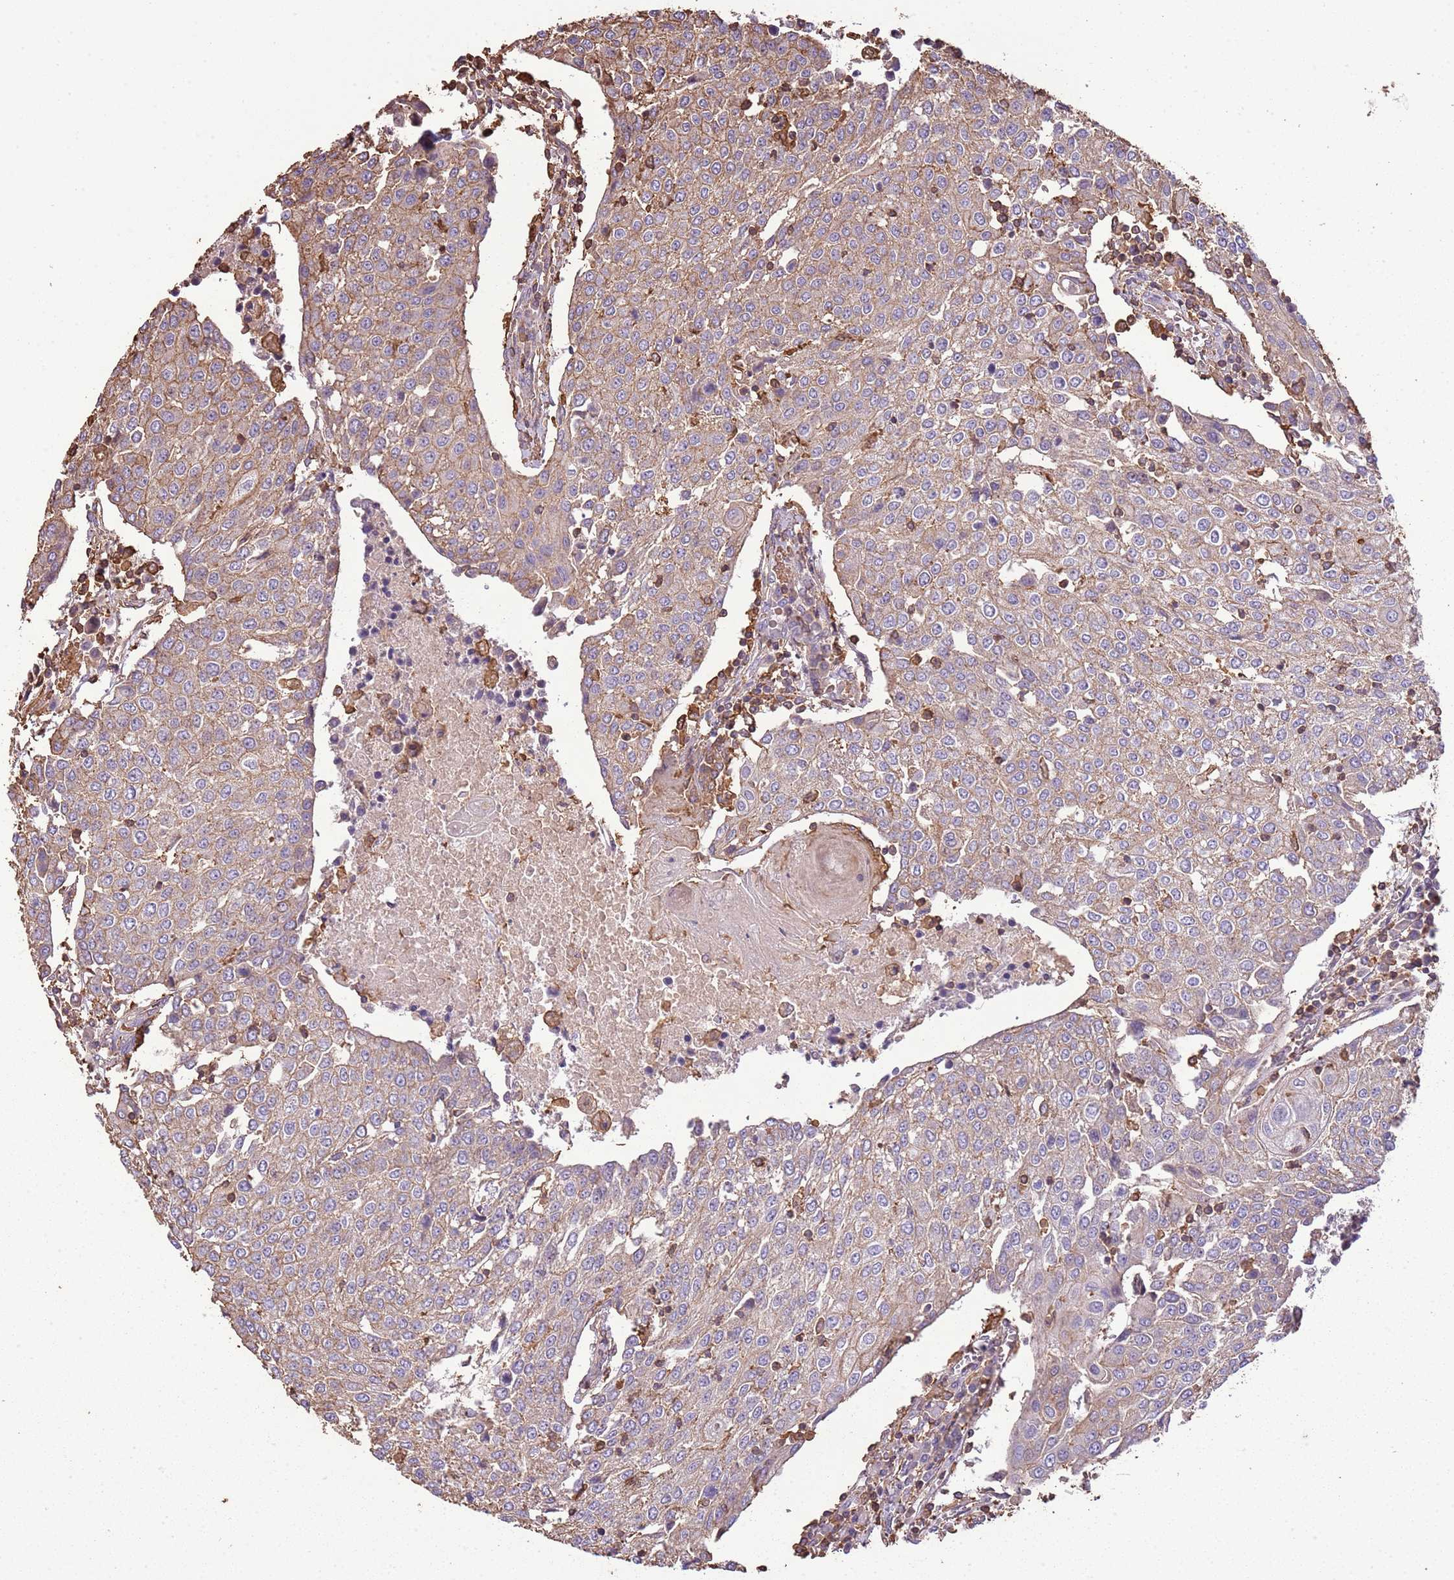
{"staining": {"intensity": "moderate", "quantity": "25%-75%", "location": "cytoplasmic/membranous"}, "tissue": "urothelial cancer", "cell_type": "Tumor cells", "image_type": "cancer", "snomed": [{"axis": "morphology", "description": "Urothelial carcinoma, High grade"}, {"axis": "topography", "description": "Urinary bladder"}], "caption": "Immunohistochemistry (IHC) (DAB (3,3'-diaminobenzidine)) staining of human urothelial cancer demonstrates moderate cytoplasmic/membranous protein staining in approximately 25%-75% of tumor cells.", "gene": "ARL10", "patient": {"sex": "female", "age": 85}}